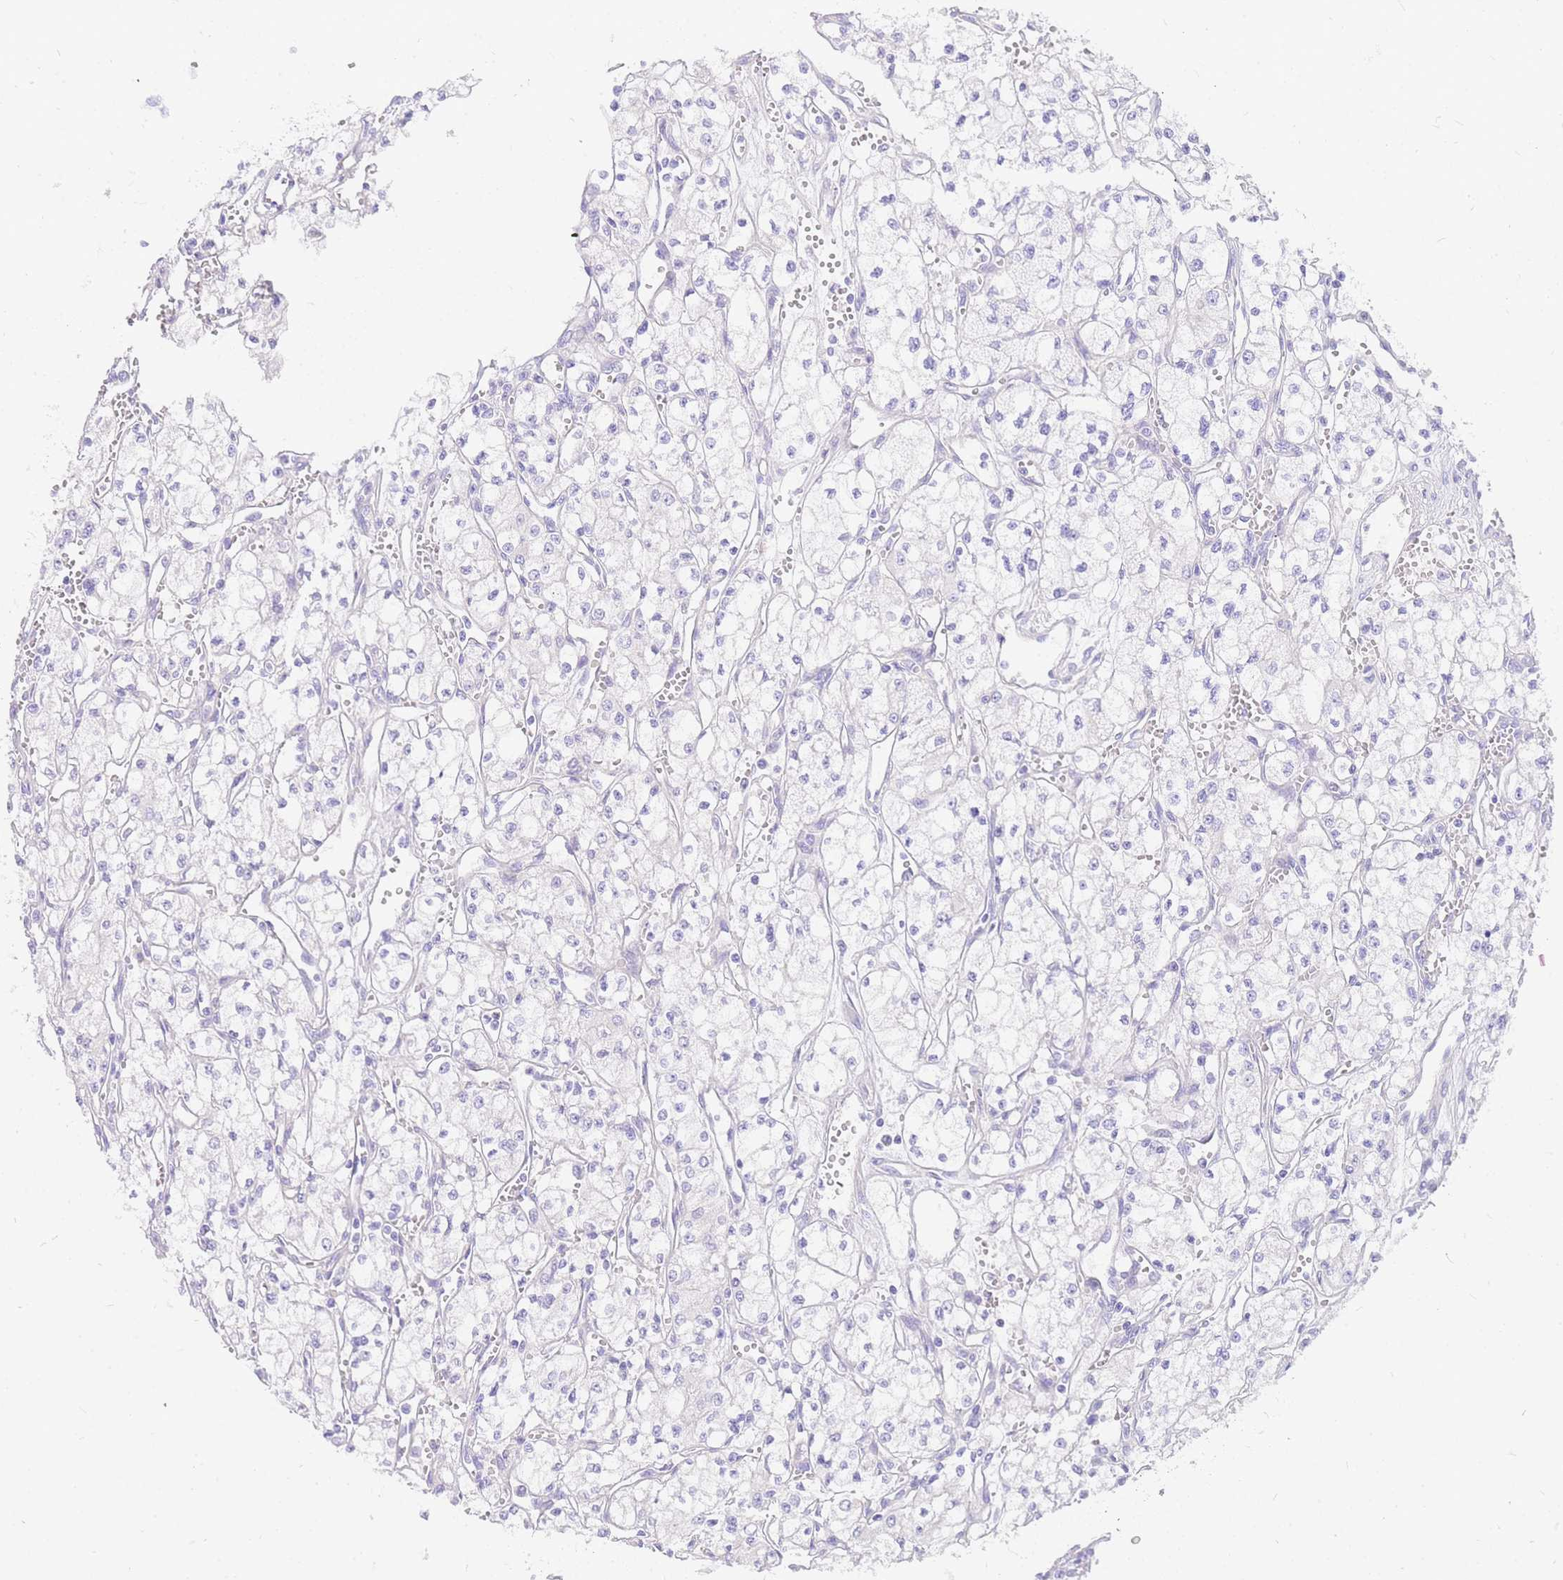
{"staining": {"intensity": "negative", "quantity": "none", "location": "none"}, "tissue": "renal cancer", "cell_type": "Tumor cells", "image_type": "cancer", "snomed": [{"axis": "morphology", "description": "Adenocarcinoma, NOS"}, {"axis": "topography", "description": "Kidney"}], "caption": "High power microscopy image of an immunohistochemistry histopathology image of adenocarcinoma (renal), revealing no significant staining in tumor cells.", "gene": "UPK1A", "patient": {"sex": "male", "age": 59}}